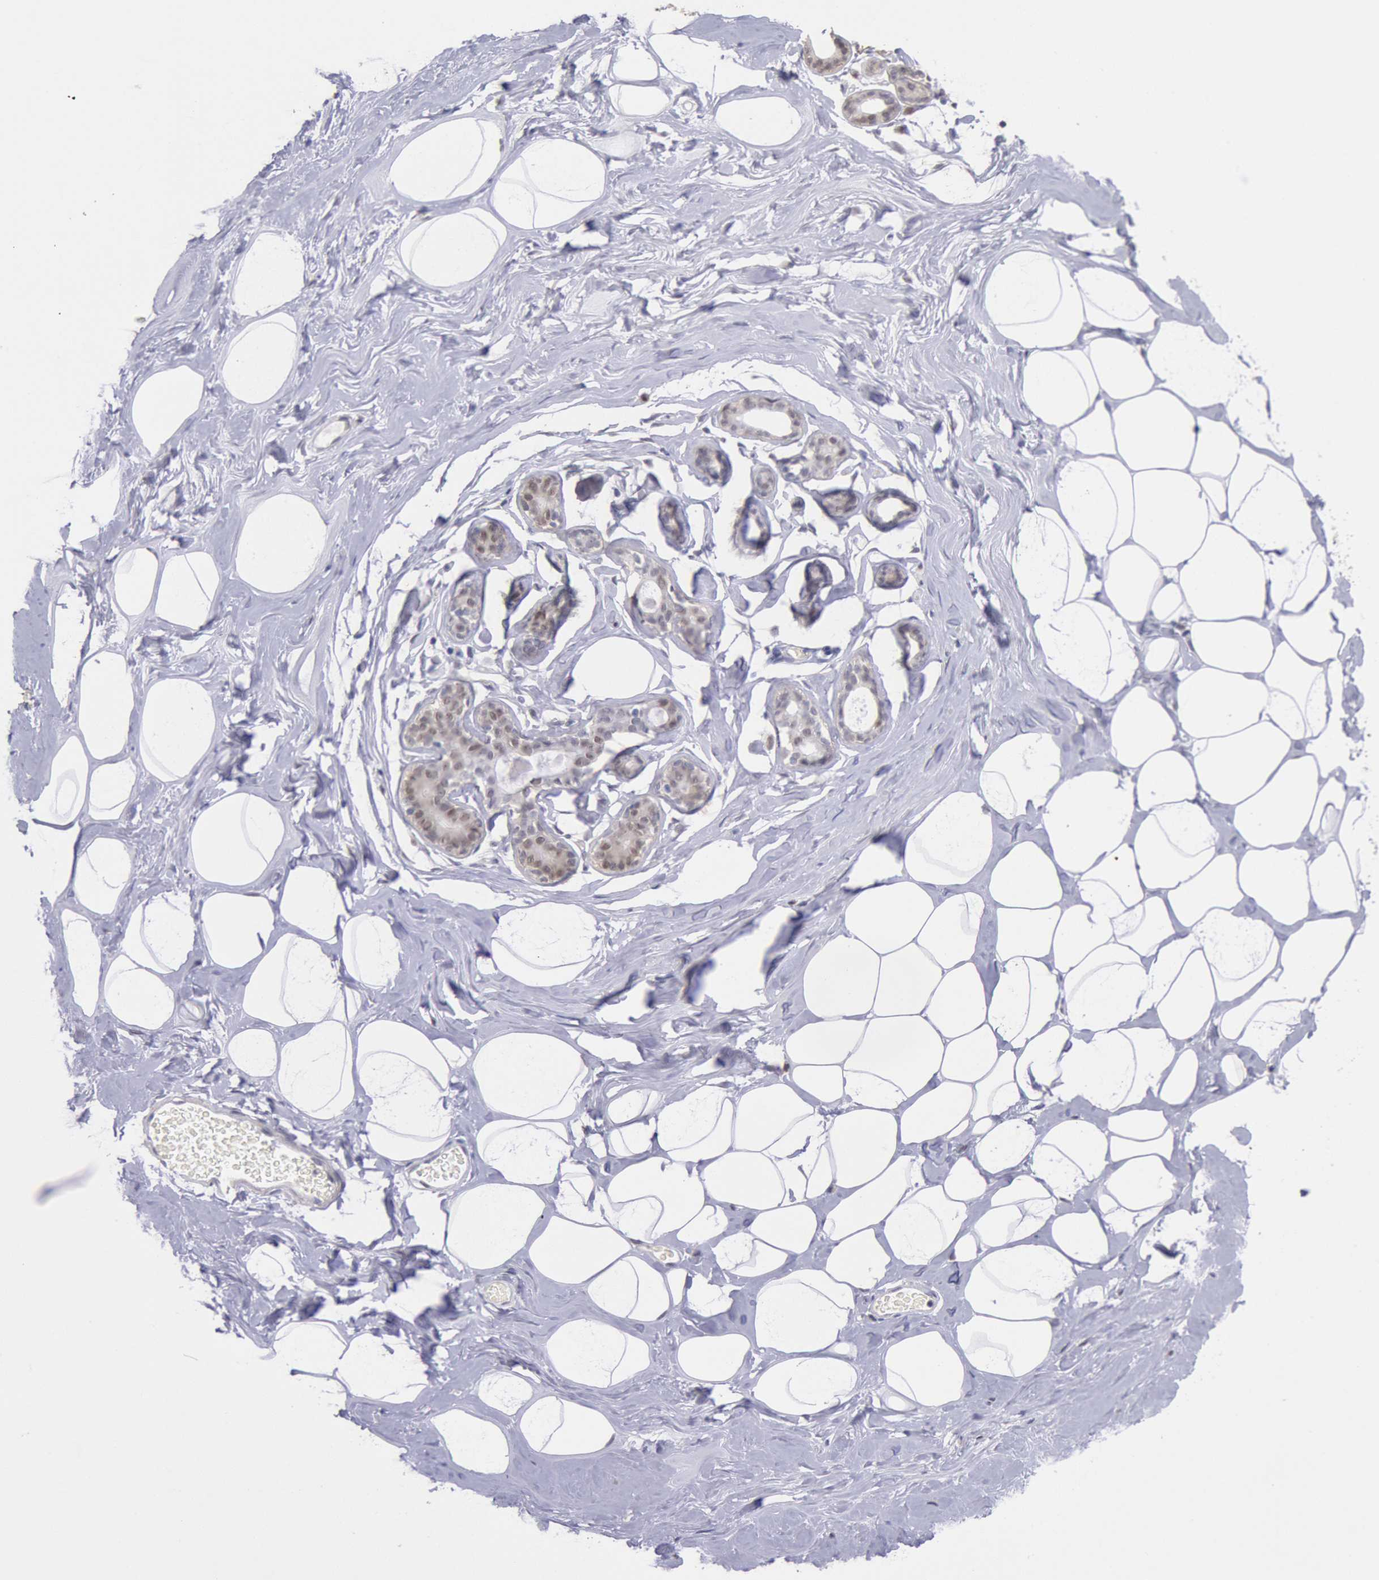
{"staining": {"intensity": "negative", "quantity": "none", "location": "none"}, "tissue": "breast", "cell_type": "Adipocytes", "image_type": "normal", "snomed": [{"axis": "morphology", "description": "Normal tissue, NOS"}, {"axis": "morphology", "description": "Fibrosis, NOS"}, {"axis": "topography", "description": "Breast"}], "caption": "High magnification brightfield microscopy of unremarkable breast stained with DAB (3,3'-diaminobenzidine) (brown) and counterstained with hematoxylin (blue): adipocytes show no significant expression.", "gene": "MYH6", "patient": {"sex": "female", "age": 39}}